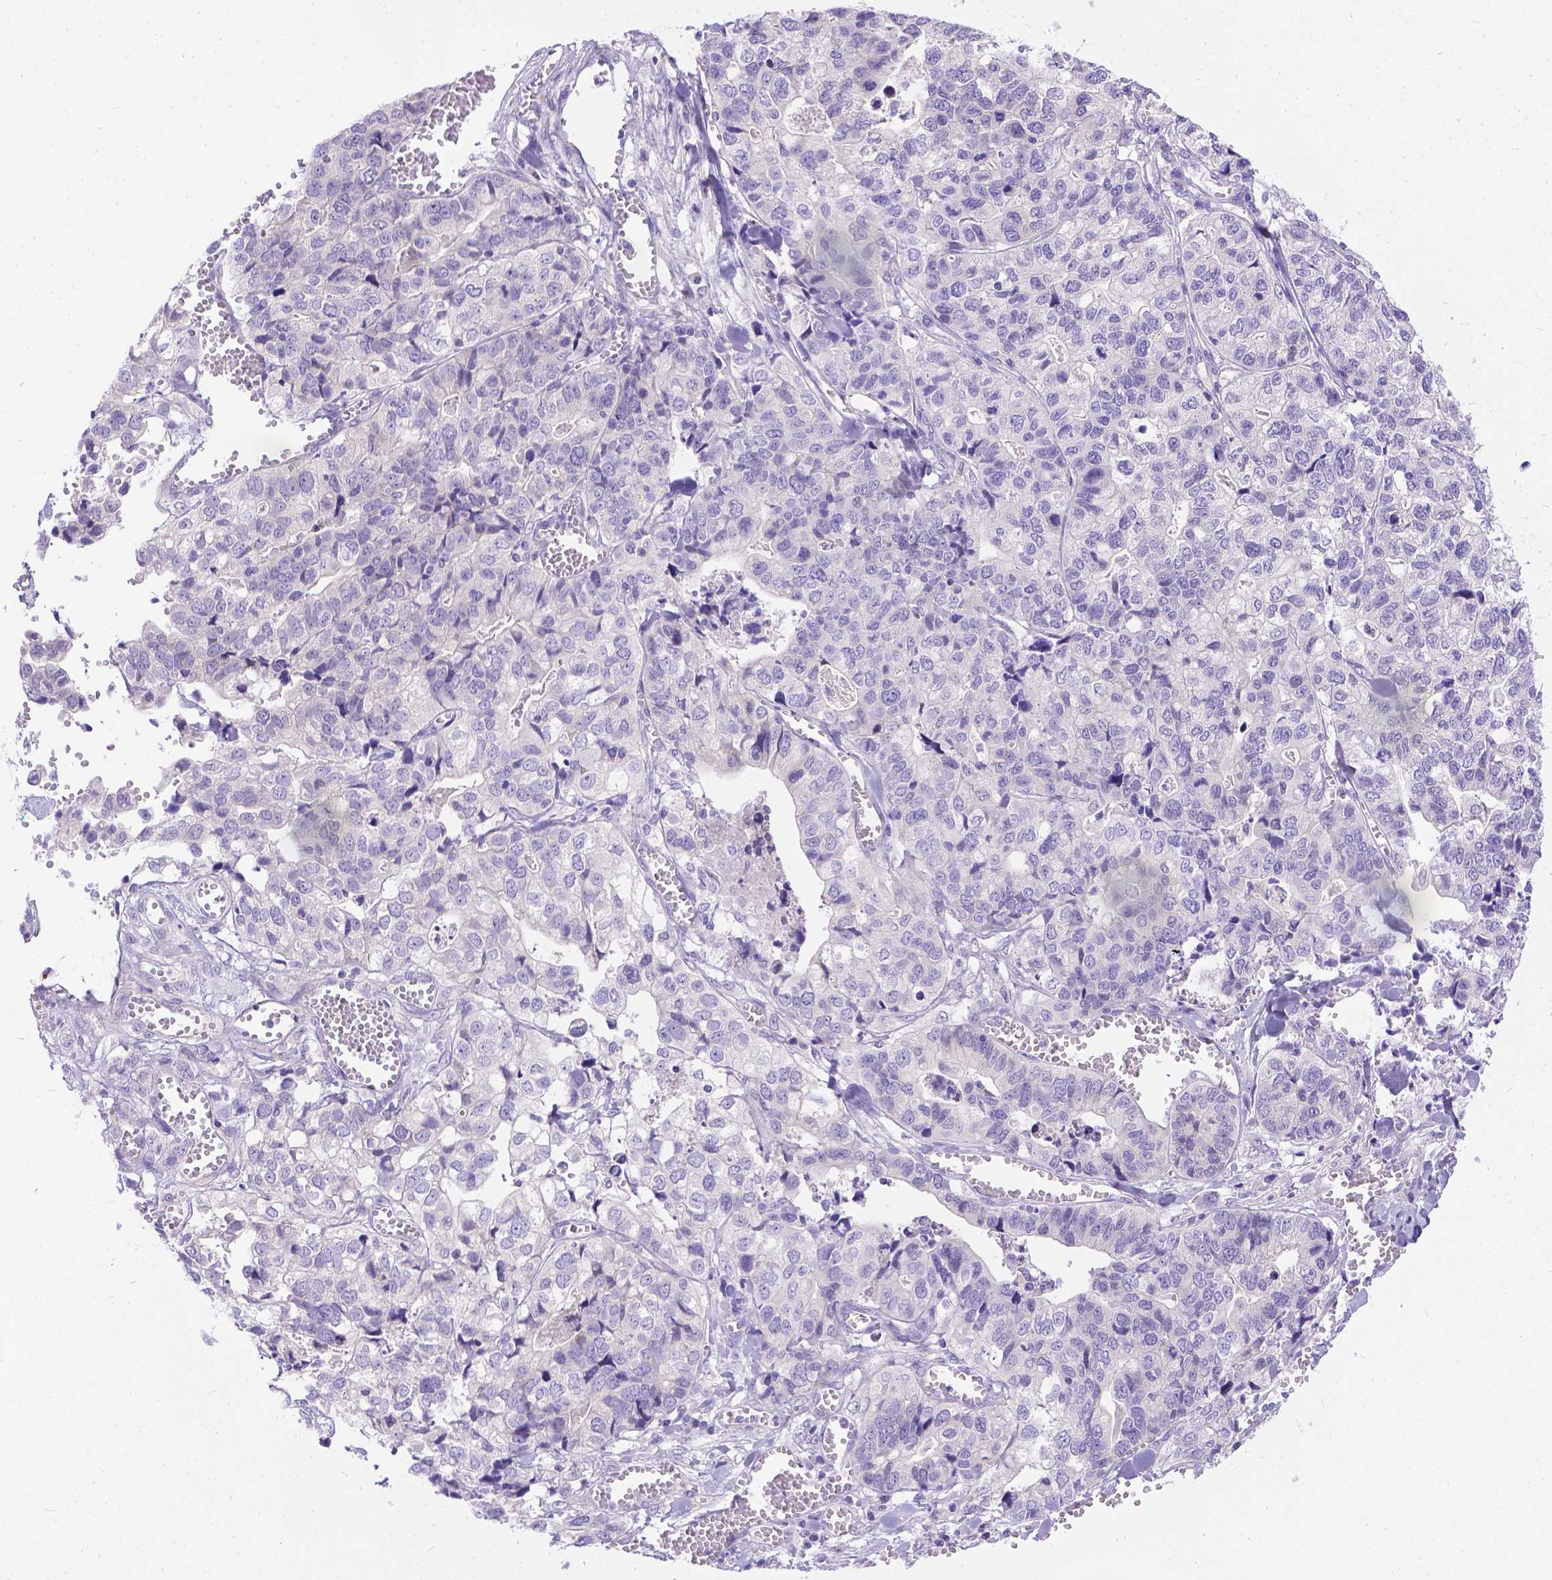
{"staining": {"intensity": "negative", "quantity": "none", "location": "none"}, "tissue": "stomach cancer", "cell_type": "Tumor cells", "image_type": "cancer", "snomed": [{"axis": "morphology", "description": "Adenocarcinoma, NOS"}, {"axis": "topography", "description": "Stomach, upper"}], "caption": "Immunohistochemistry (IHC) of human adenocarcinoma (stomach) shows no staining in tumor cells.", "gene": "TTLL6", "patient": {"sex": "female", "age": 67}}